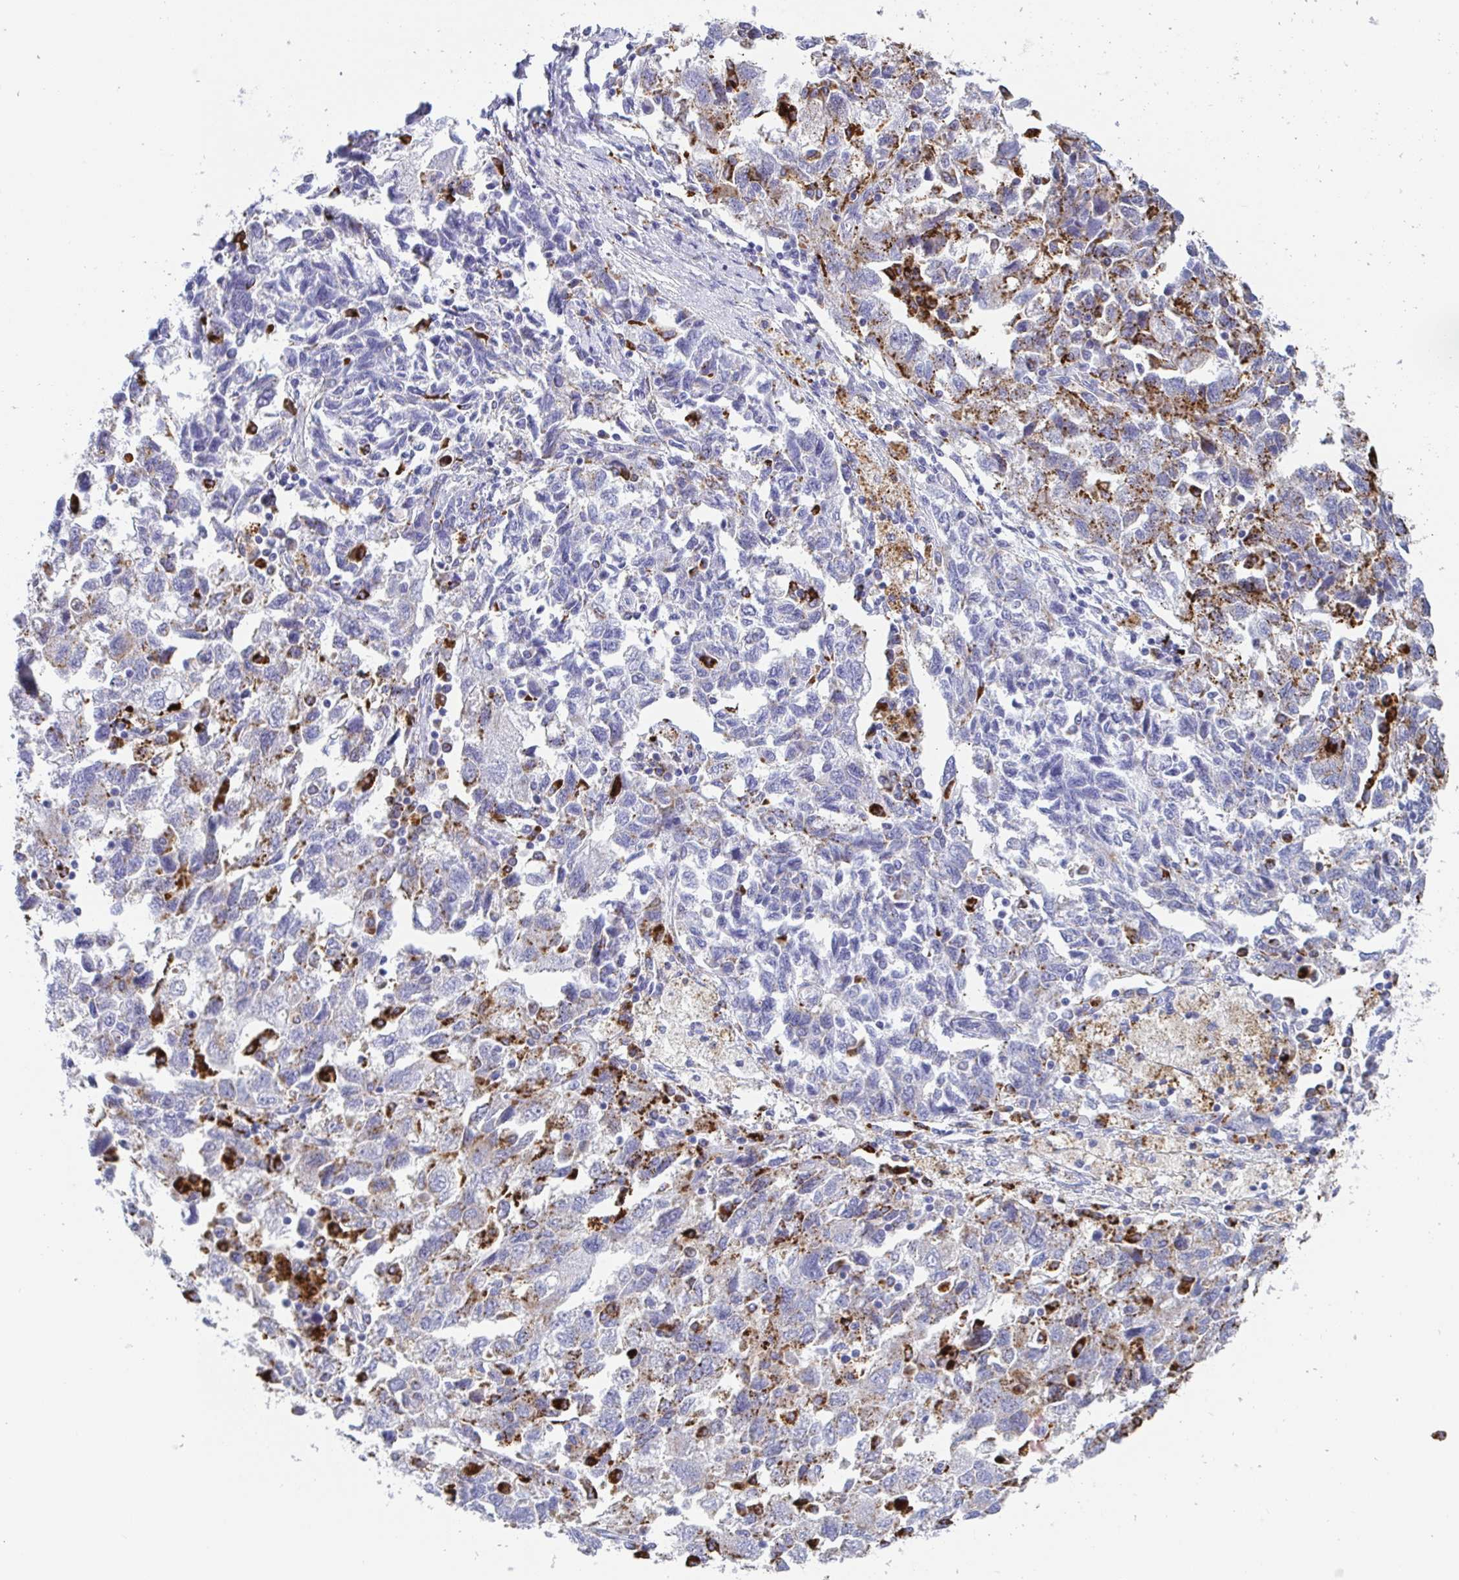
{"staining": {"intensity": "moderate", "quantity": "<25%", "location": "cytoplasmic/membranous"}, "tissue": "ovarian cancer", "cell_type": "Tumor cells", "image_type": "cancer", "snomed": [{"axis": "morphology", "description": "Carcinoma, NOS"}, {"axis": "morphology", "description": "Cystadenocarcinoma, serous, NOS"}, {"axis": "topography", "description": "Ovary"}], "caption": "Human ovarian cancer stained with a protein marker displays moderate staining in tumor cells.", "gene": "CPVL", "patient": {"sex": "female", "age": 69}}